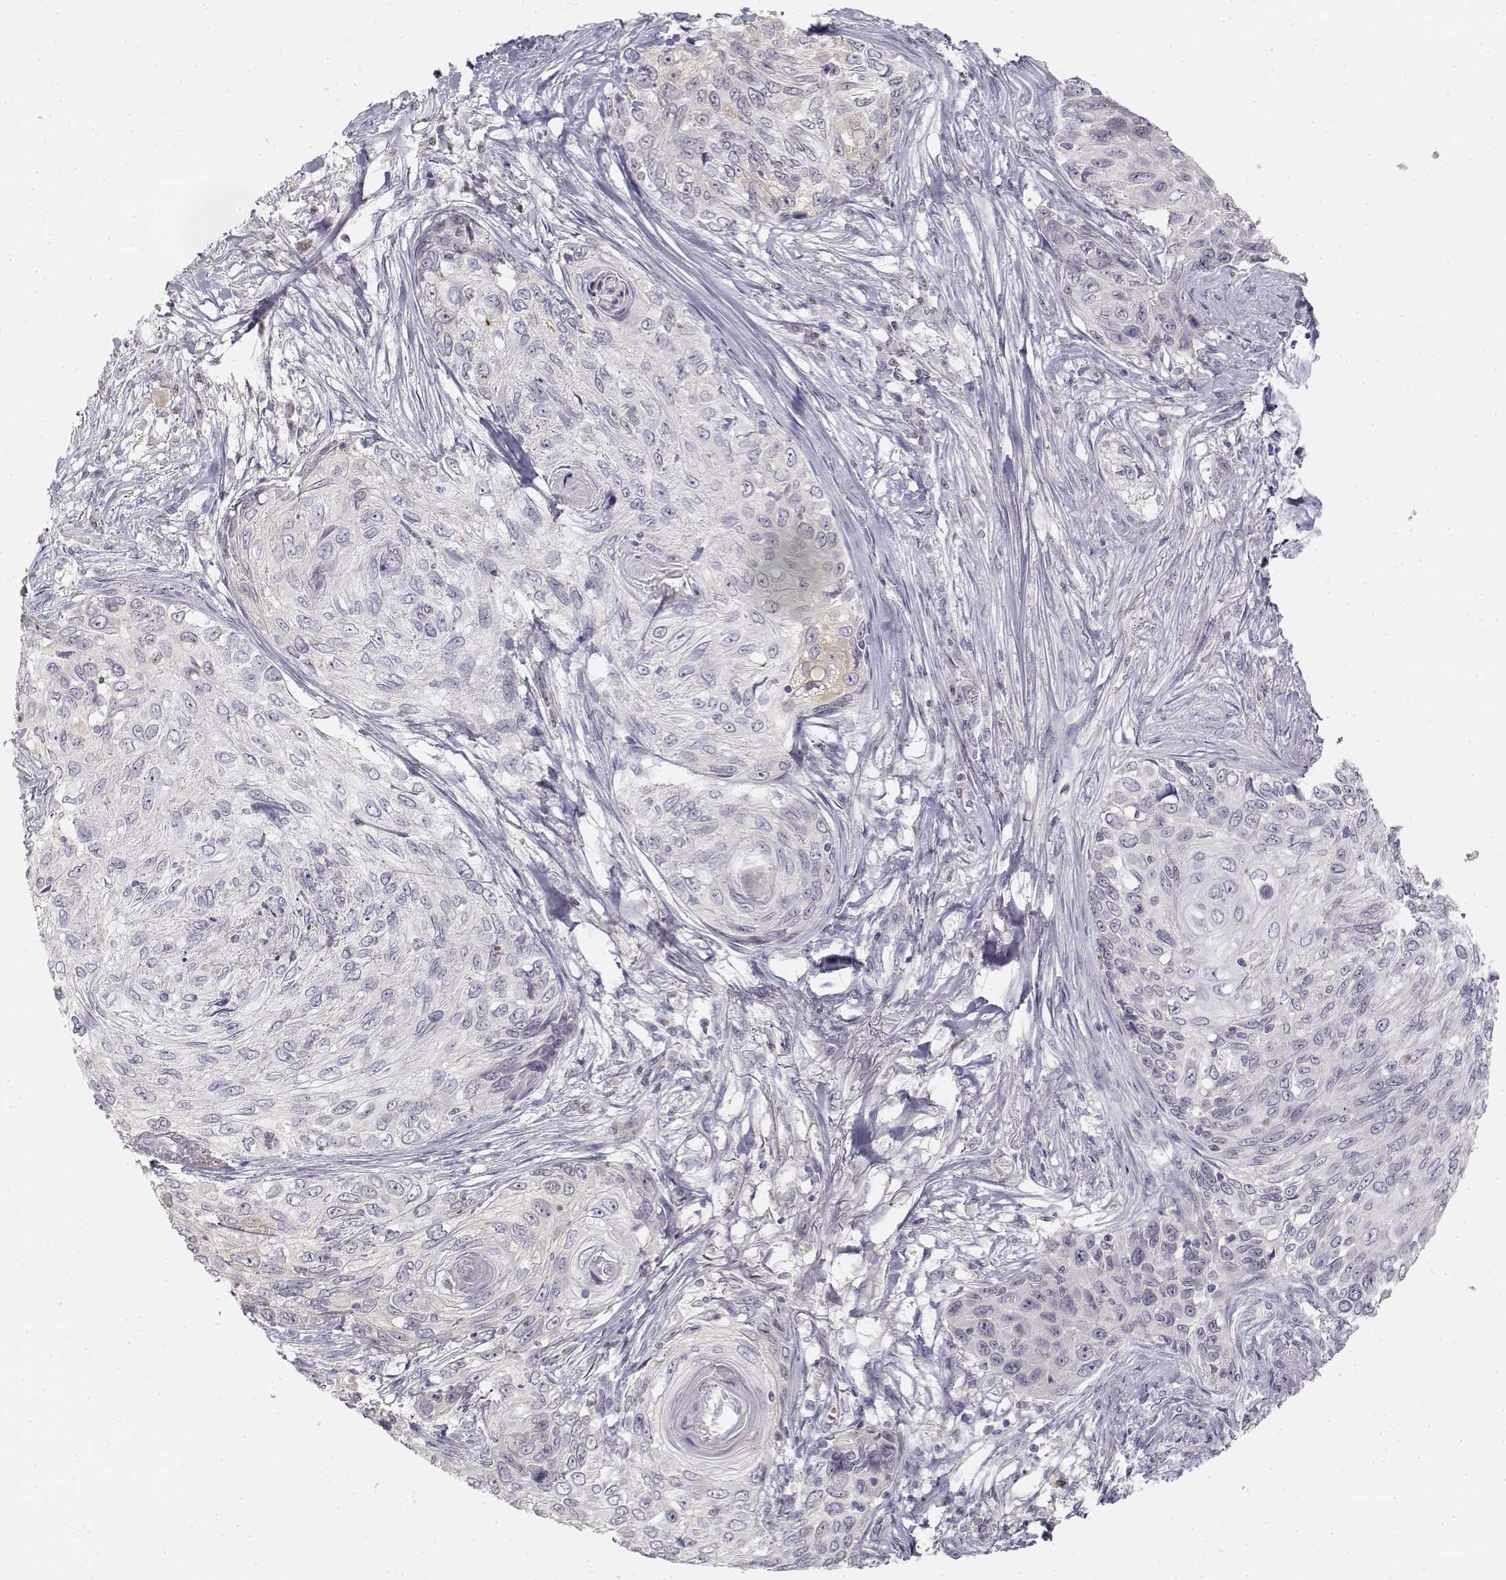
{"staining": {"intensity": "negative", "quantity": "none", "location": "none"}, "tissue": "skin cancer", "cell_type": "Tumor cells", "image_type": "cancer", "snomed": [{"axis": "morphology", "description": "Squamous cell carcinoma, NOS"}, {"axis": "topography", "description": "Skin"}], "caption": "Immunohistochemistry photomicrograph of skin squamous cell carcinoma stained for a protein (brown), which exhibits no staining in tumor cells. (DAB immunohistochemistry (IHC), high magnification).", "gene": "GLIPR1L2", "patient": {"sex": "male", "age": 92}}